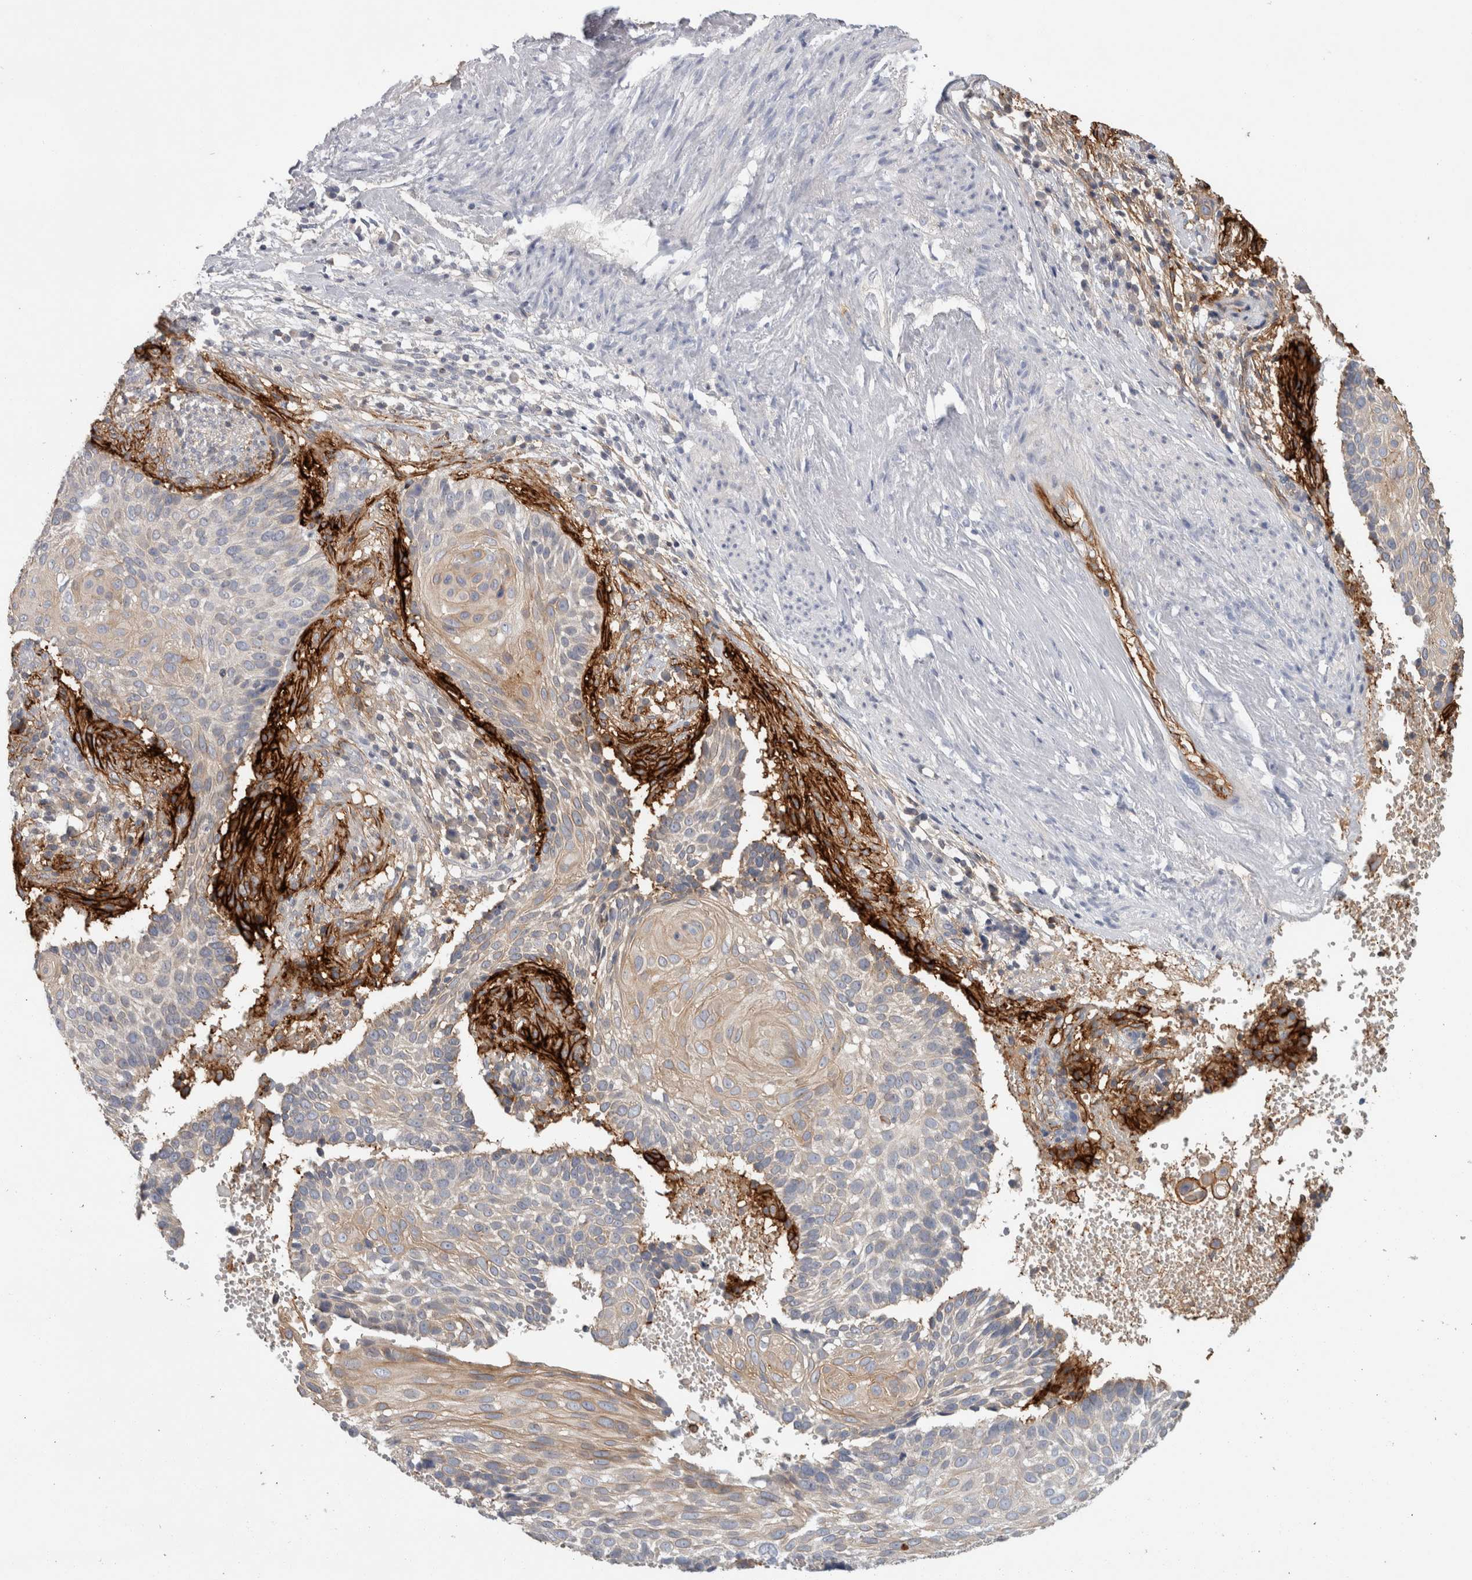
{"staining": {"intensity": "strong", "quantity": "<25%", "location": "cytoplasmic/membranous"}, "tissue": "cervical cancer", "cell_type": "Tumor cells", "image_type": "cancer", "snomed": [{"axis": "morphology", "description": "Squamous cell carcinoma, NOS"}, {"axis": "topography", "description": "Cervix"}], "caption": "Cervical squamous cell carcinoma was stained to show a protein in brown. There is medium levels of strong cytoplasmic/membranous expression in about <25% of tumor cells.", "gene": "CD55", "patient": {"sex": "female", "age": 74}}